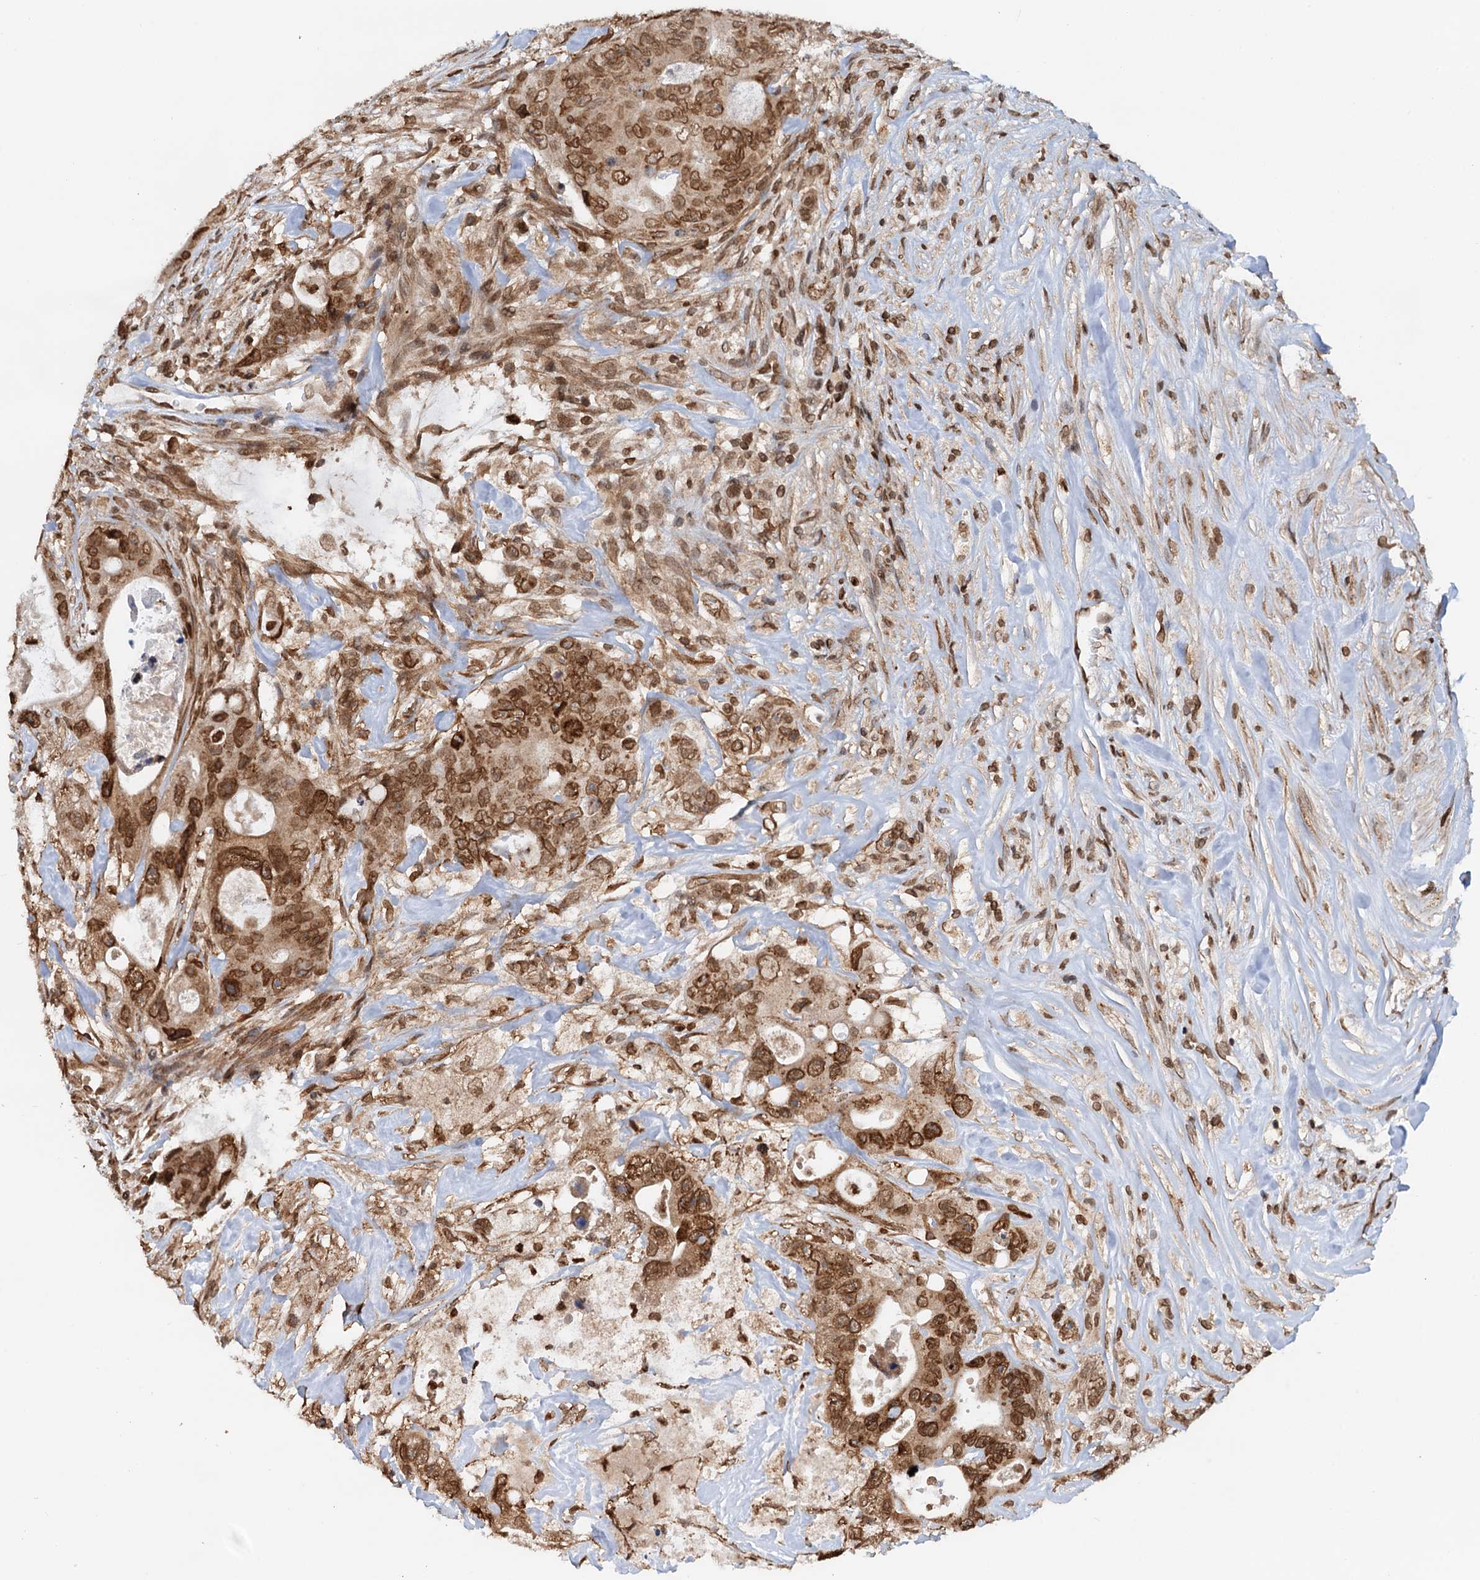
{"staining": {"intensity": "strong", "quantity": ">75%", "location": "cytoplasmic/membranous,nuclear"}, "tissue": "colorectal cancer", "cell_type": "Tumor cells", "image_type": "cancer", "snomed": [{"axis": "morphology", "description": "Adenocarcinoma, NOS"}, {"axis": "topography", "description": "Colon"}], "caption": "Strong cytoplasmic/membranous and nuclear protein positivity is appreciated in approximately >75% of tumor cells in colorectal cancer (adenocarcinoma).", "gene": "ZC3H13", "patient": {"sex": "female", "age": 46}}